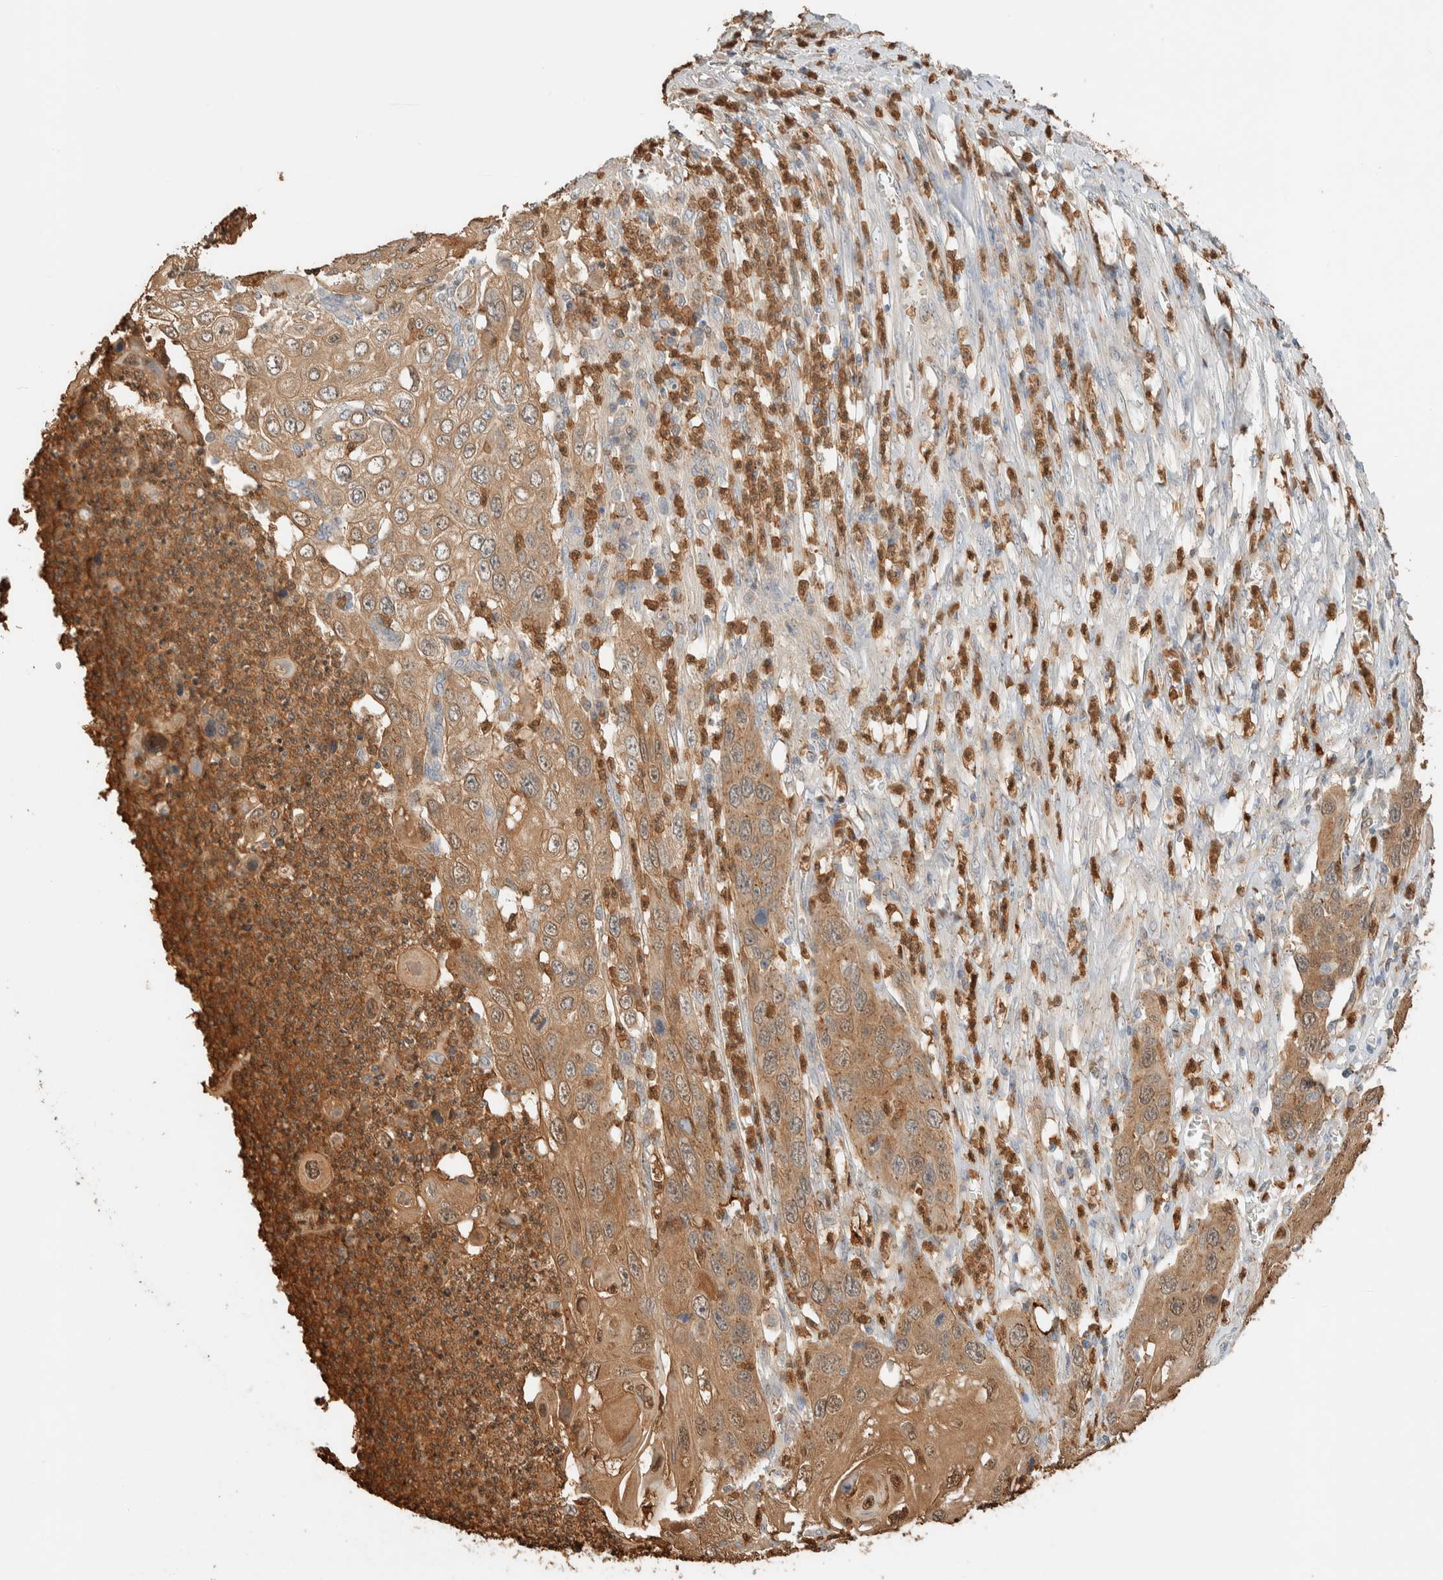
{"staining": {"intensity": "moderate", "quantity": ">75%", "location": "cytoplasmic/membranous,nuclear"}, "tissue": "skin cancer", "cell_type": "Tumor cells", "image_type": "cancer", "snomed": [{"axis": "morphology", "description": "Squamous cell carcinoma, NOS"}, {"axis": "topography", "description": "Skin"}], "caption": "An image showing moderate cytoplasmic/membranous and nuclear staining in approximately >75% of tumor cells in squamous cell carcinoma (skin), as visualized by brown immunohistochemical staining.", "gene": "SETD4", "patient": {"sex": "male", "age": 55}}